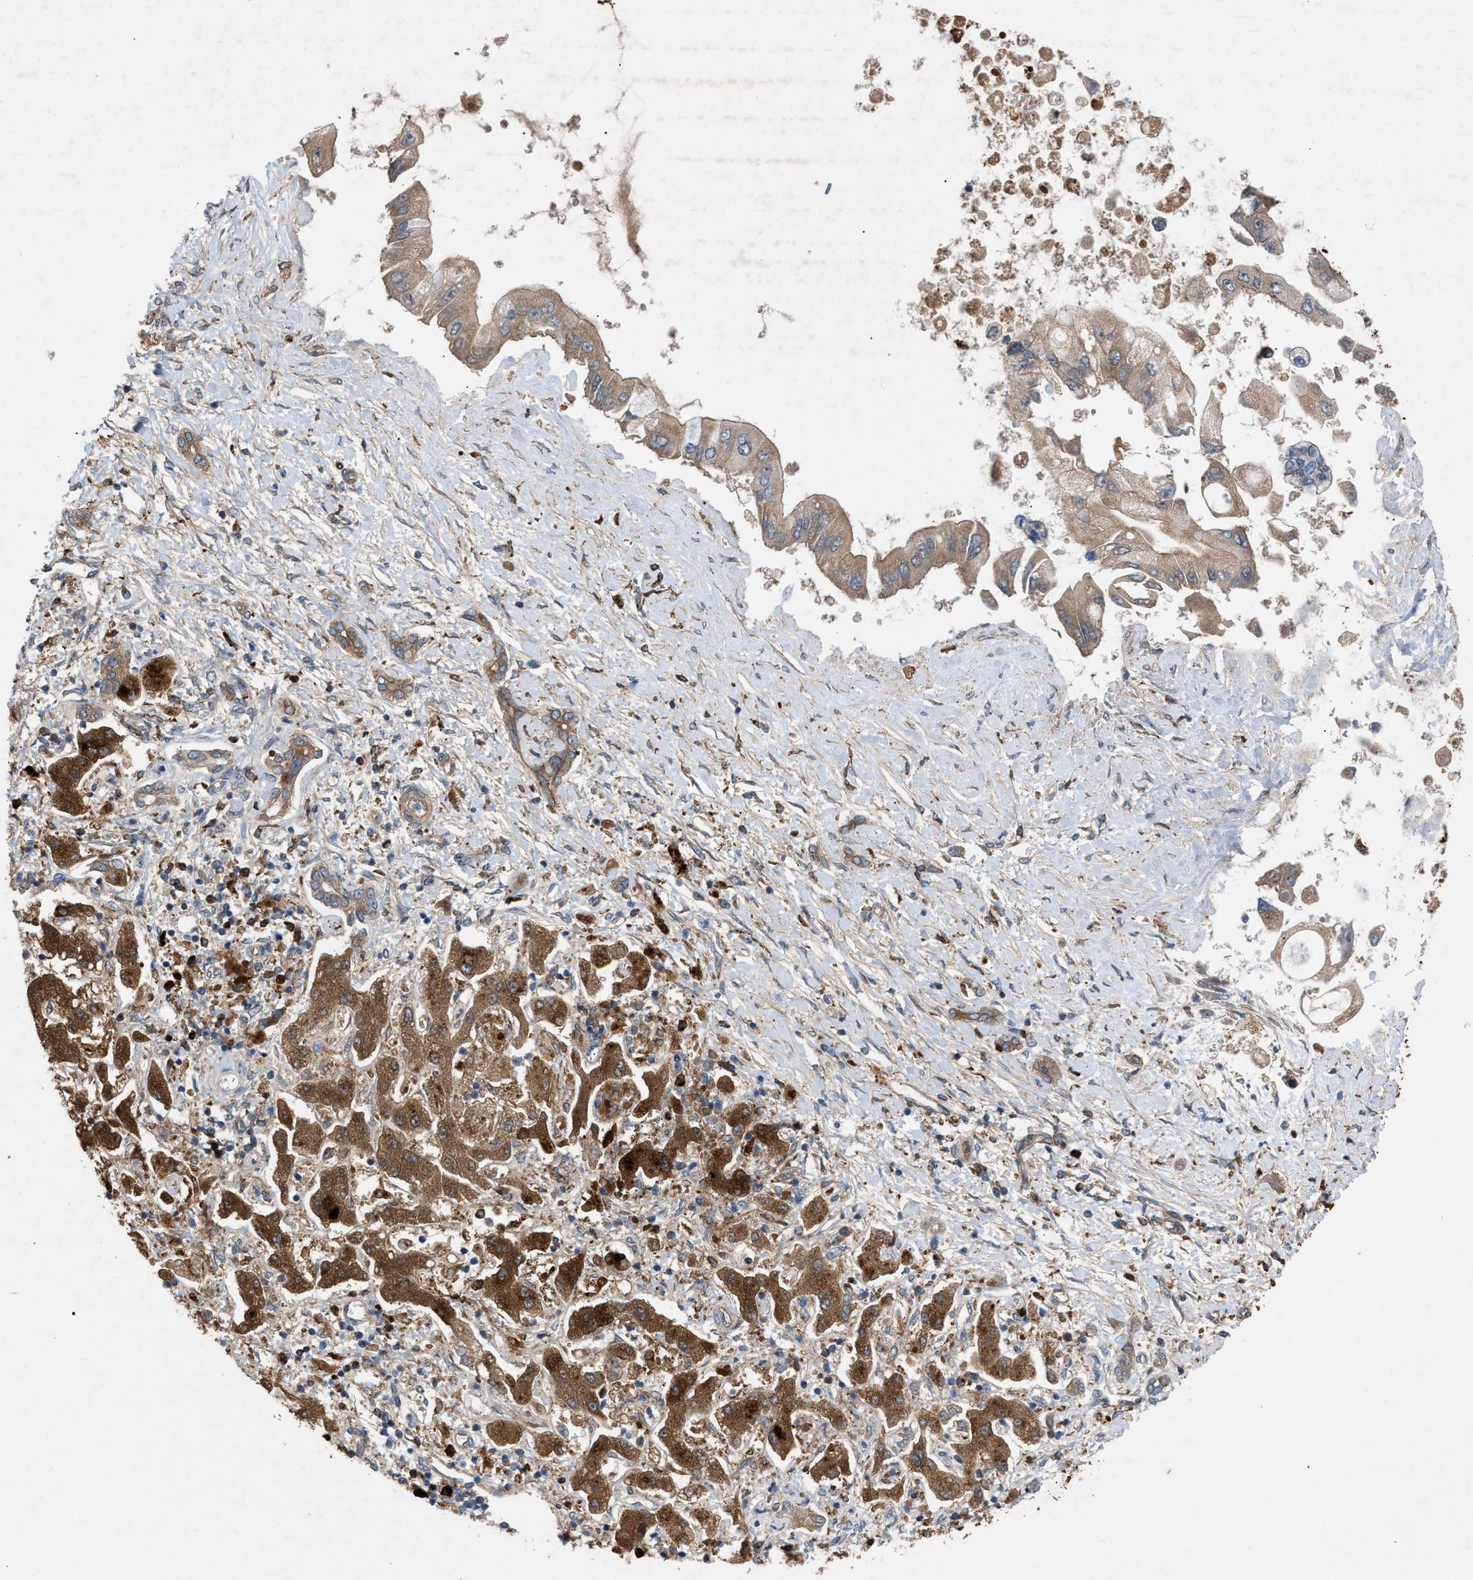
{"staining": {"intensity": "moderate", "quantity": ">75%", "location": "cytoplasmic/membranous"}, "tissue": "liver cancer", "cell_type": "Tumor cells", "image_type": "cancer", "snomed": [{"axis": "morphology", "description": "Cholangiocarcinoma"}, {"axis": "topography", "description": "Liver"}], "caption": "Moderate cytoplasmic/membranous protein positivity is identified in about >75% of tumor cells in liver cancer (cholangiocarcinoma).", "gene": "GCC1", "patient": {"sex": "male", "age": 50}}